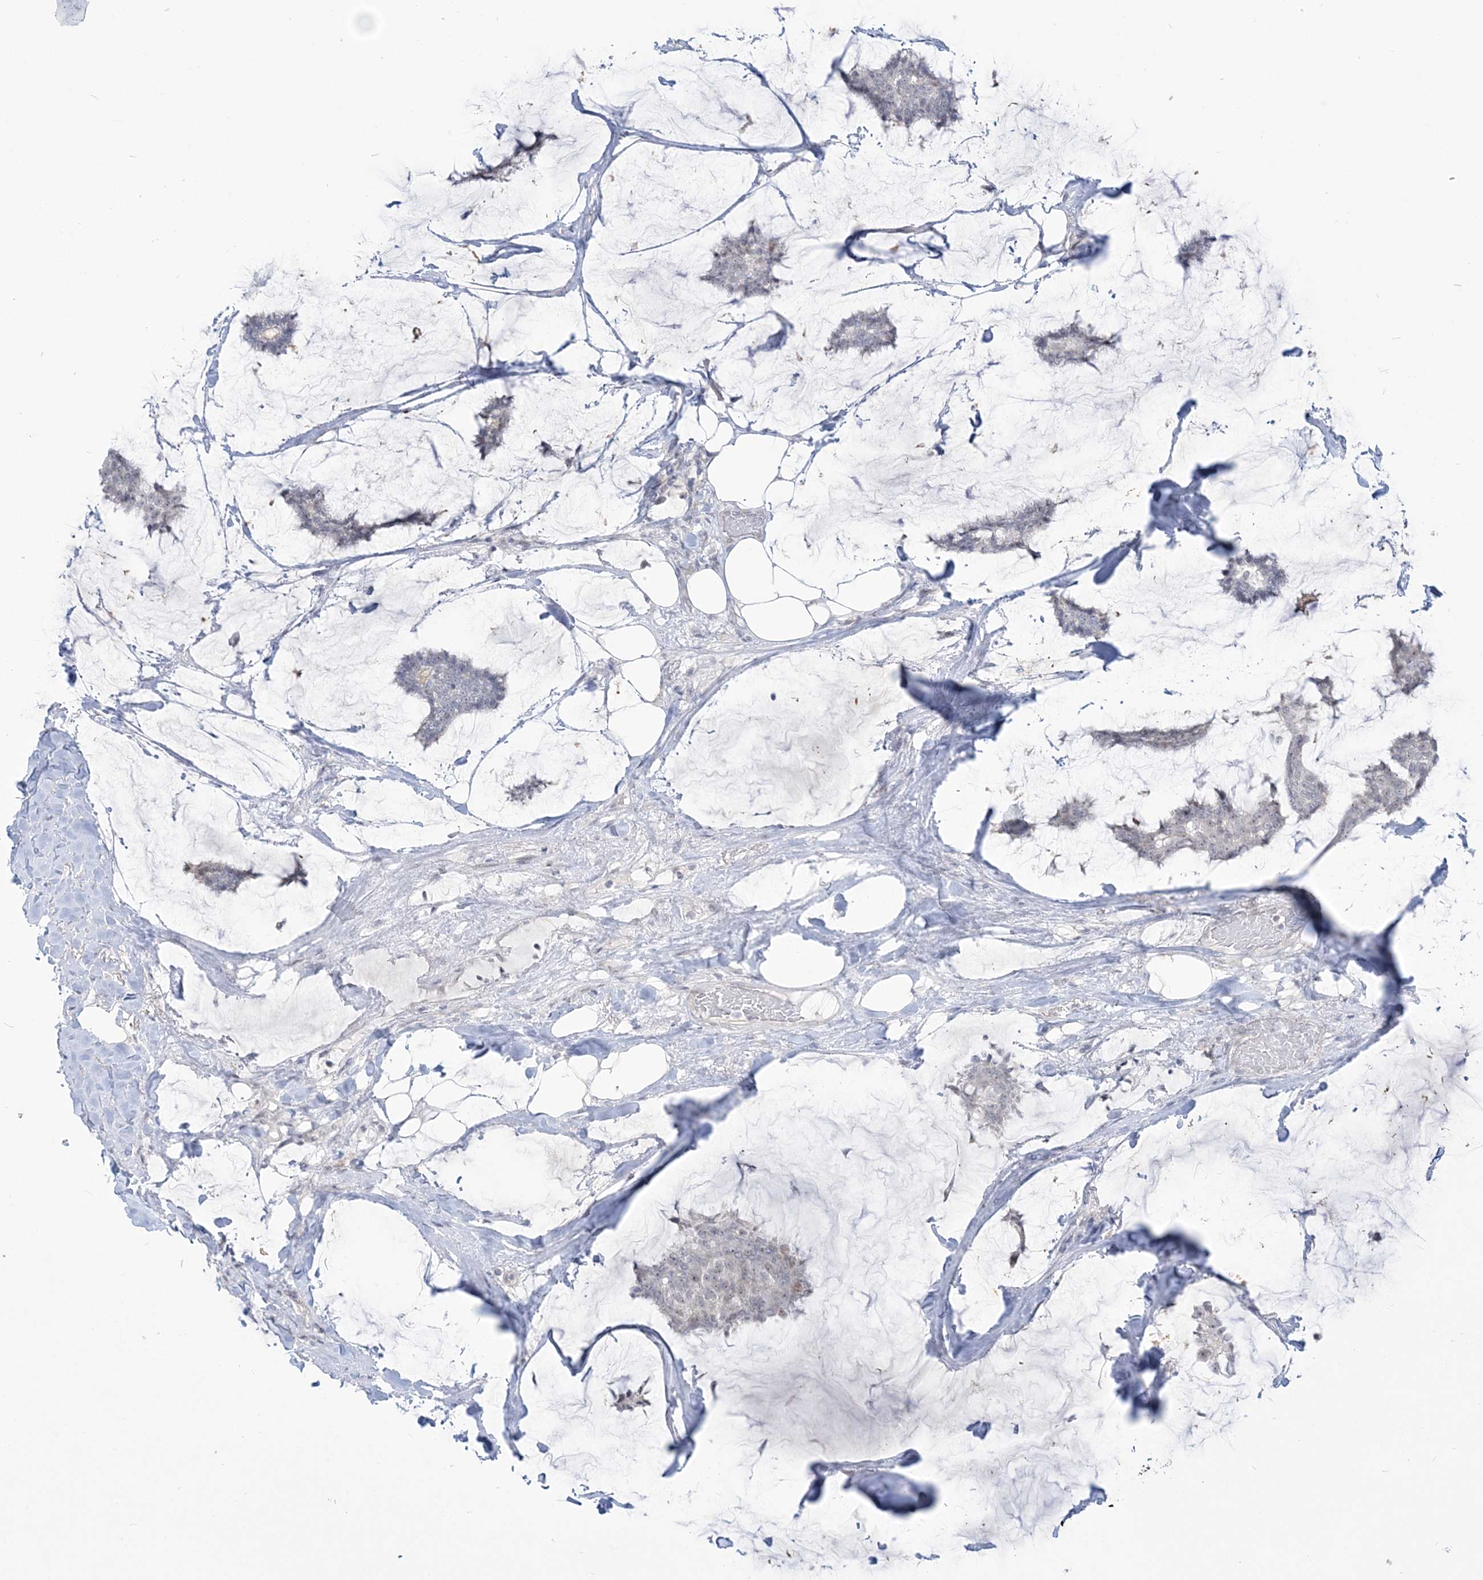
{"staining": {"intensity": "negative", "quantity": "none", "location": "none"}, "tissue": "breast cancer", "cell_type": "Tumor cells", "image_type": "cancer", "snomed": [{"axis": "morphology", "description": "Duct carcinoma"}, {"axis": "topography", "description": "Breast"}], "caption": "Tumor cells are negative for brown protein staining in breast intraductal carcinoma.", "gene": "SDAD1", "patient": {"sex": "female", "age": 93}}